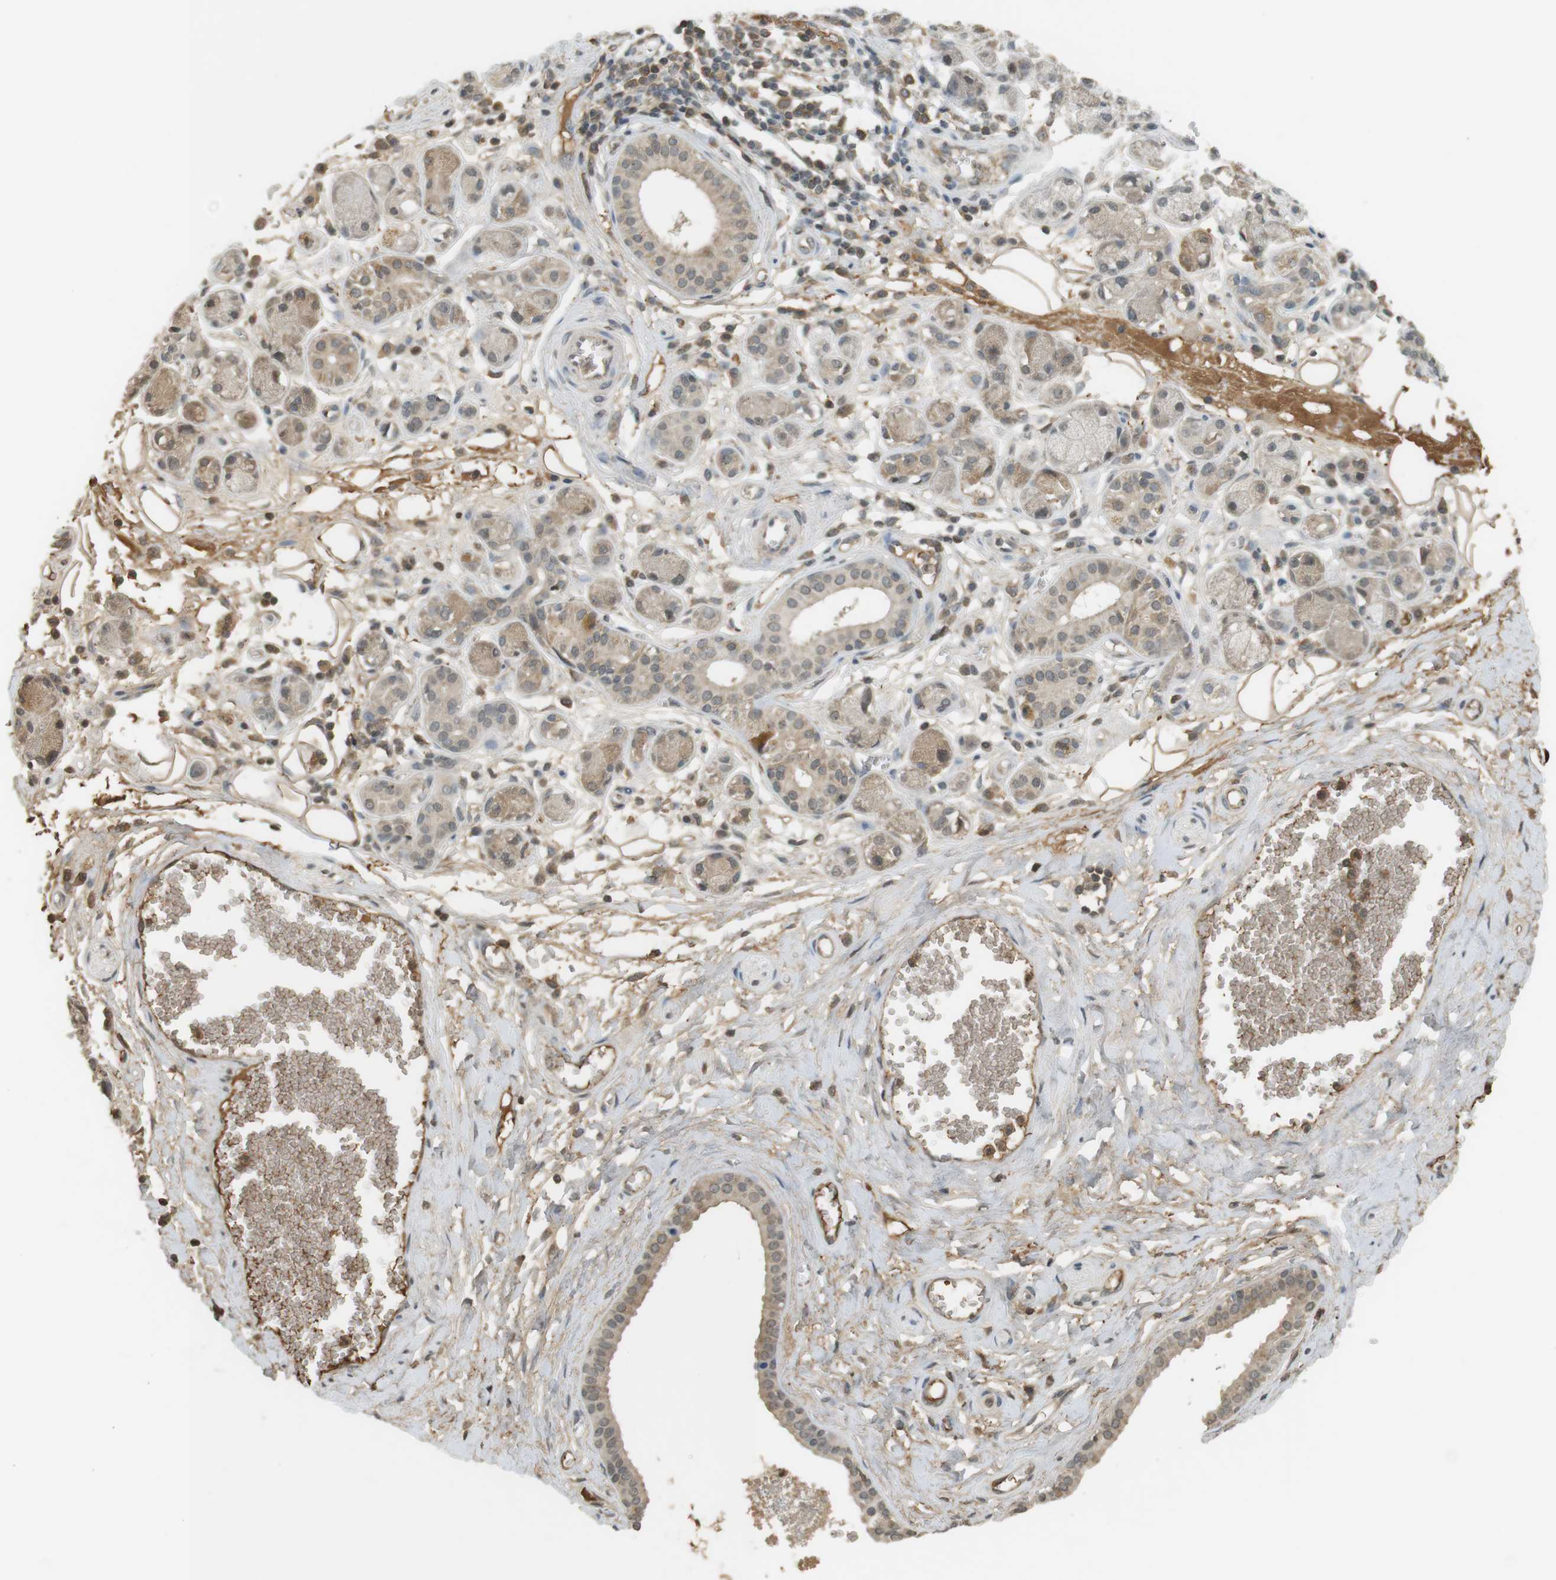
{"staining": {"intensity": "moderate", "quantity": ">75%", "location": "cytoplasmic/membranous"}, "tissue": "adipose tissue", "cell_type": "Adipocytes", "image_type": "normal", "snomed": [{"axis": "morphology", "description": "Normal tissue, NOS"}, {"axis": "morphology", "description": "Inflammation, NOS"}, {"axis": "topography", "description": "Salivary gland"}, {"axis": "topography", "description": "Peripheral nerve tissue"}], "caption": "Immunohistochemistry photomicrograph of benign adipose tissue: adipose tissue stained using immunohistochemistry demonstrates medium levels of moderate protein expression localized specifically in the cytoplasmic/membranous of adipocytes, appearing as a cytoplasmic/membranous brown color.", "gene": "SRR", "patient": {"sex": "female", "age": 75}}